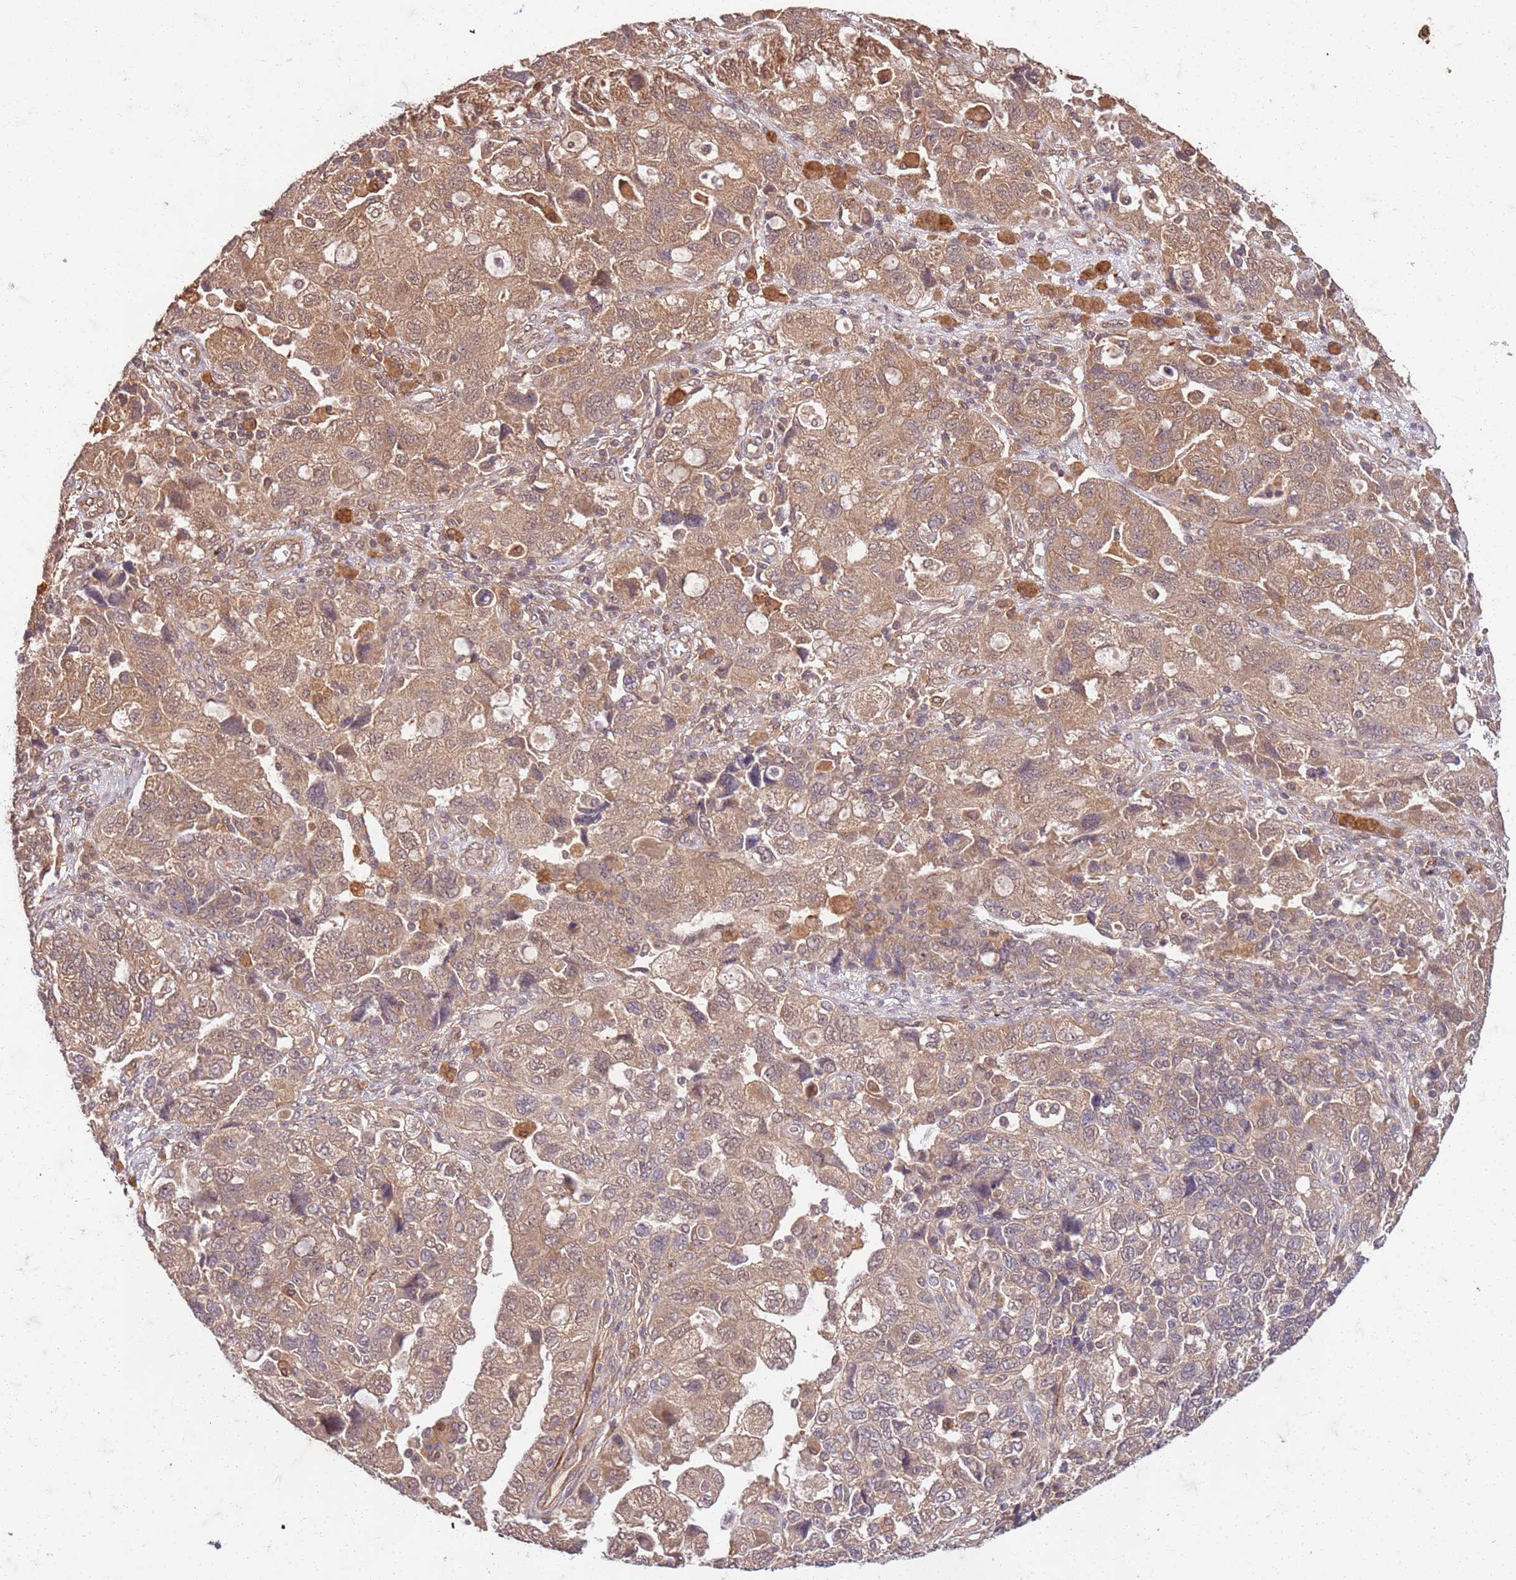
{"staining": {"intensity": "moderate", "quantity": ">75%", "location": "cytoplasmic/membranous,nuclear"}, "tissue": "ovarian cancer", "cell_type": "Tumor cells", "image_type": "cancer", "snomed": [{"axis": "morphology", "description": "Carcinoma, NOS"}, {"axis": "morphology", "description": "Cystadenocarcinoma, serous, NOS"}, {"axis": "topography", "description": "Ovary"}], "caption": "Protein expression analysis of human ovarian serous cystadenocarcinoma reveals moderate cytoplasmic/membranous and nuclear positivity in approximately >75% of tumor cells.", "gene": "UBE3A", "patient": {"sex": "female", "age": 69}}